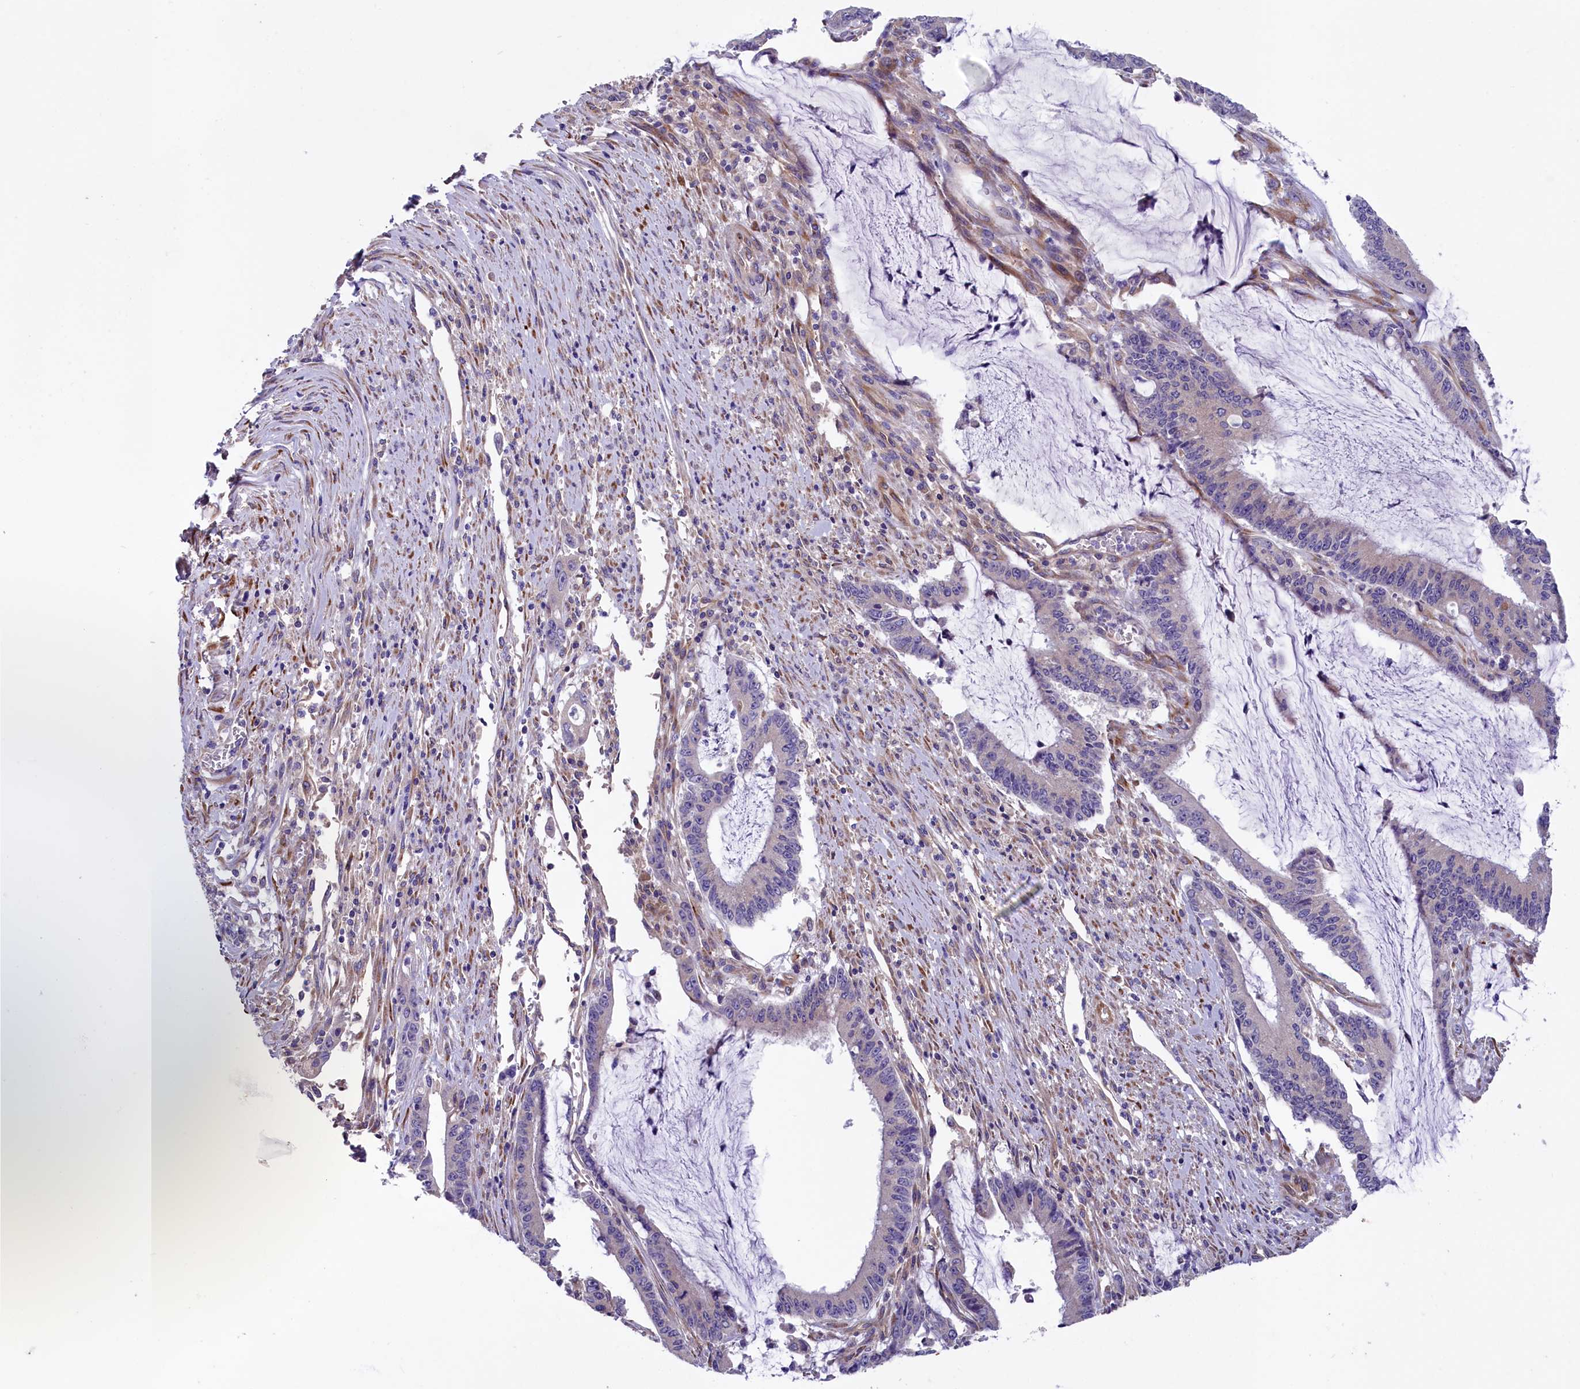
{"staining": {"intensity": "negative", "quantity": "none", "location": "none"}, "tissue": "pancreatic cancer", "cell_type": "Tumor cells", "image_type": "cancer", "snomed": [{"axis": "morphology", "description": "Adenocarcinoma, NOS"}, {"axis": "topography", "description": "Pancreas"}], "caption": "Pancreatic cancer was stained to show a protein in brown. There is no significant expression in tumor cells.", "gene": "GPR108", "patient": {"sex": "female", "age": 50}}